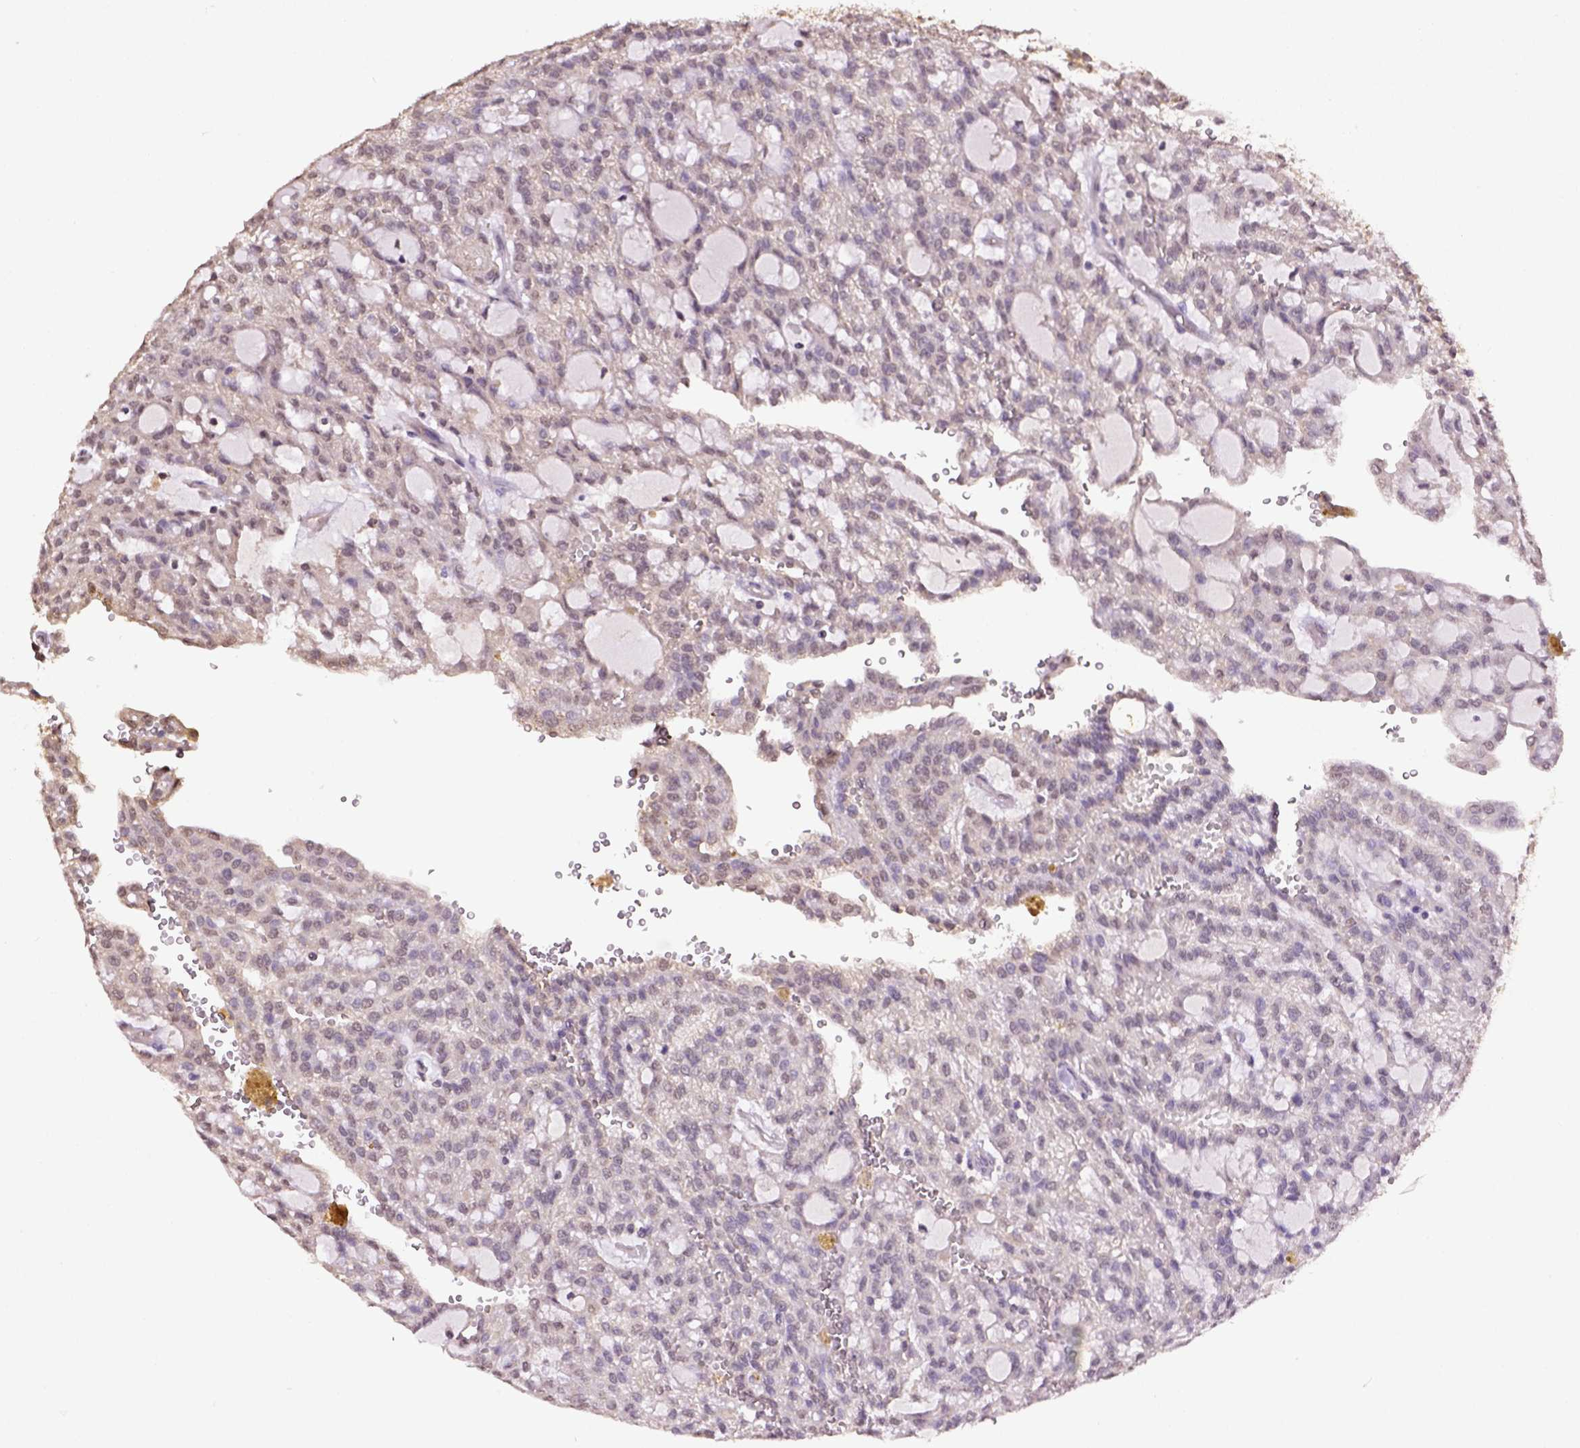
{"staining": {"intensity": "weak", "quantity": "25%-75%", "location": "cytoplasmic/membranous"}, "tissue": "renal cancer", "cell_type": "Tumor cells", "image_type": "cancer", "snomed": [{"axis": "morphology", "description": "Adenocarcinoma, NOS"}, {"axis": "topography", "description": "Kidney"}], "caption": "Immunohistochemistry (IHC) image of neoplastic tissue: human renal cancer (adenocarcinoma) stained using IHC reveals low levels of weak protein expression localized specifically in the cytoplasmic/membranous of tumor cells, appearing as a cytoplasmic/membranous brown color.", "gene": "WDR17", "patient": {"sex": "male", "age": 63}}